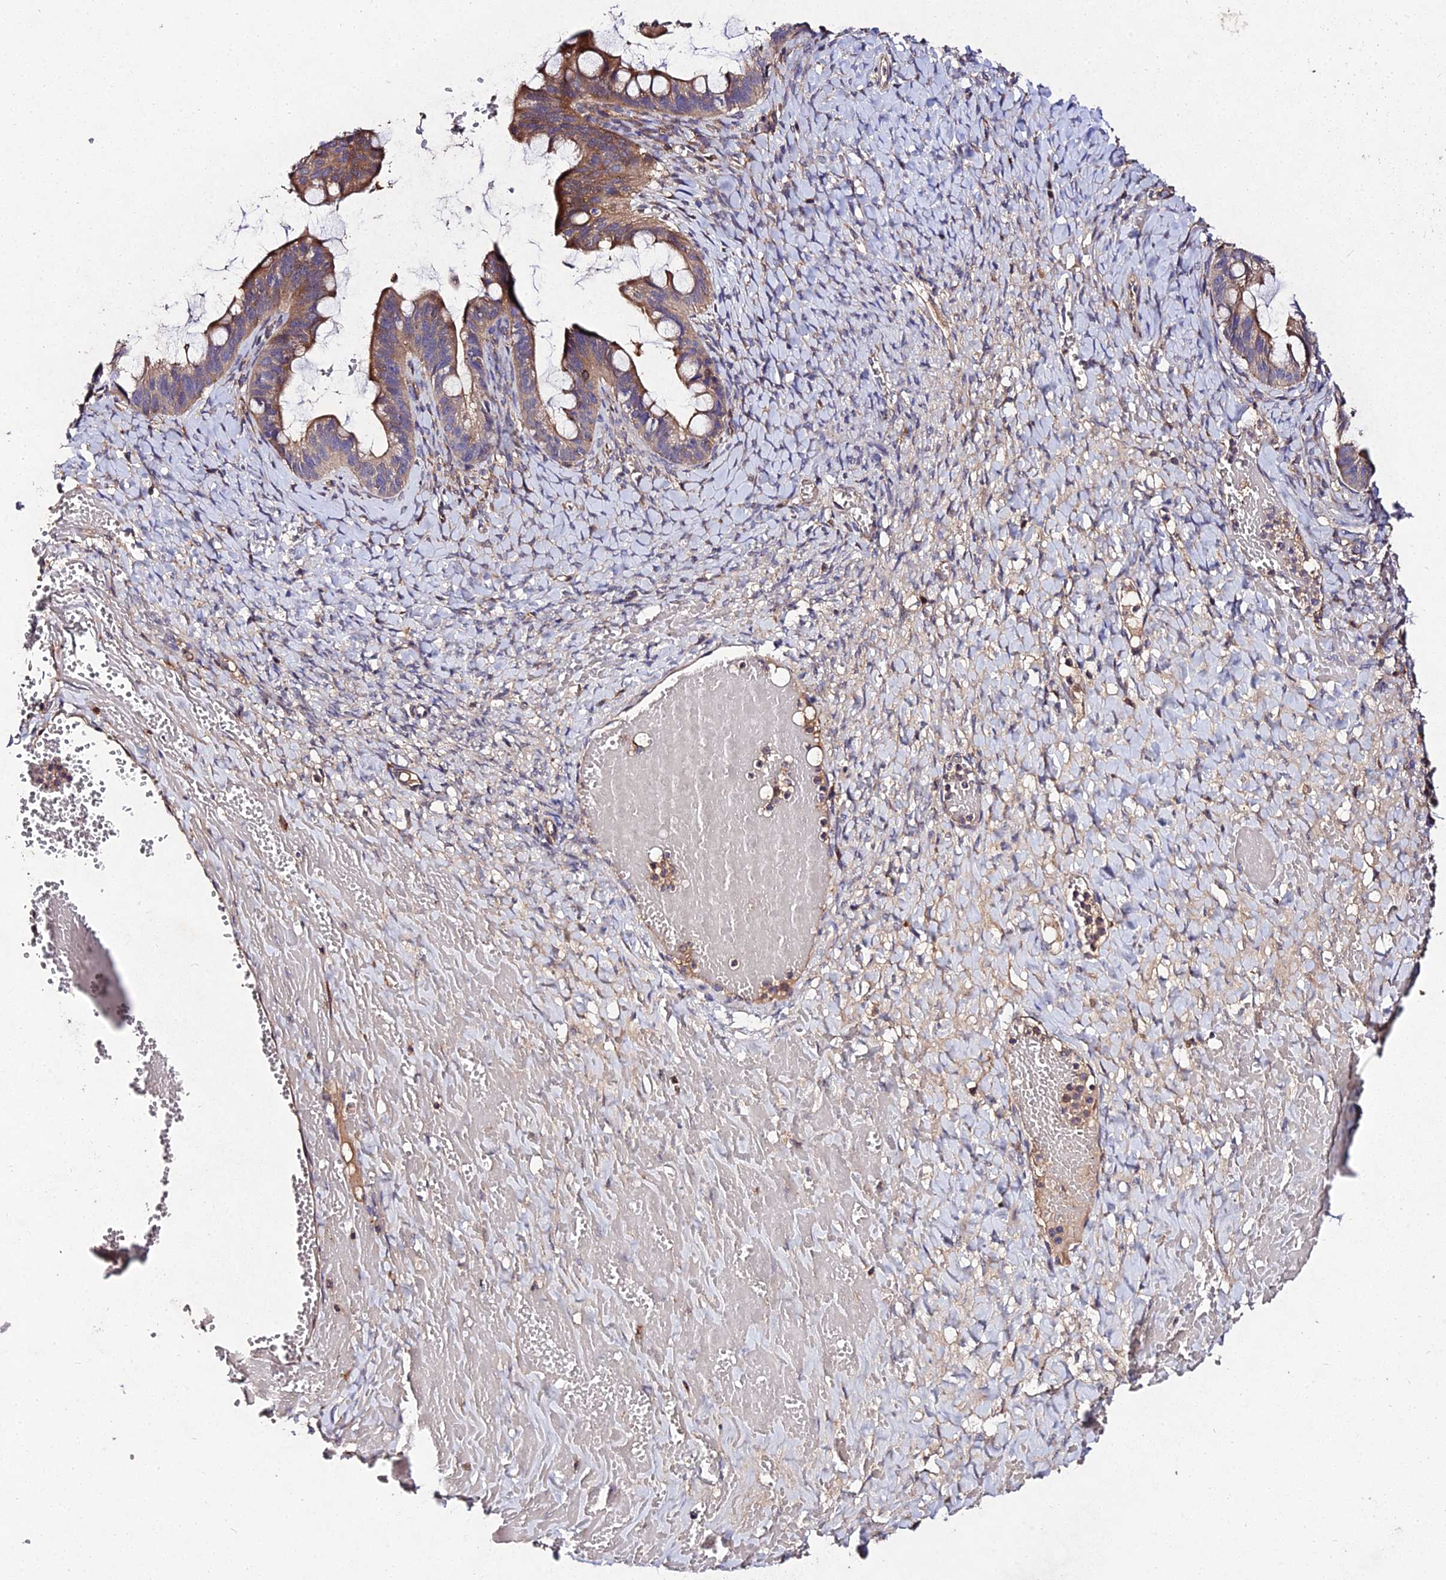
{"staining": {"intensity": "moderate", "quantity": ">75%", "location": "cytoplasmic/membranous"}, "tissue": "ovarian cancer", "cell_type": "Tumor cells", "image_type": "cancer", "snomed": [{"axis": "morphology", "description": "Cystadenocarcinoma, mucinous, NOS"}, {"axis": "topography", "description": "Ovary"}], "caption": "A histopathology image showing moderate cytoplasmic/membranous expression in about >75% of tumor cells in ovarian cancer, as visualized by brown immunohistochemical staining.", "gene": "AP3M2", "patient": {"sex": "female", "age": 73}}